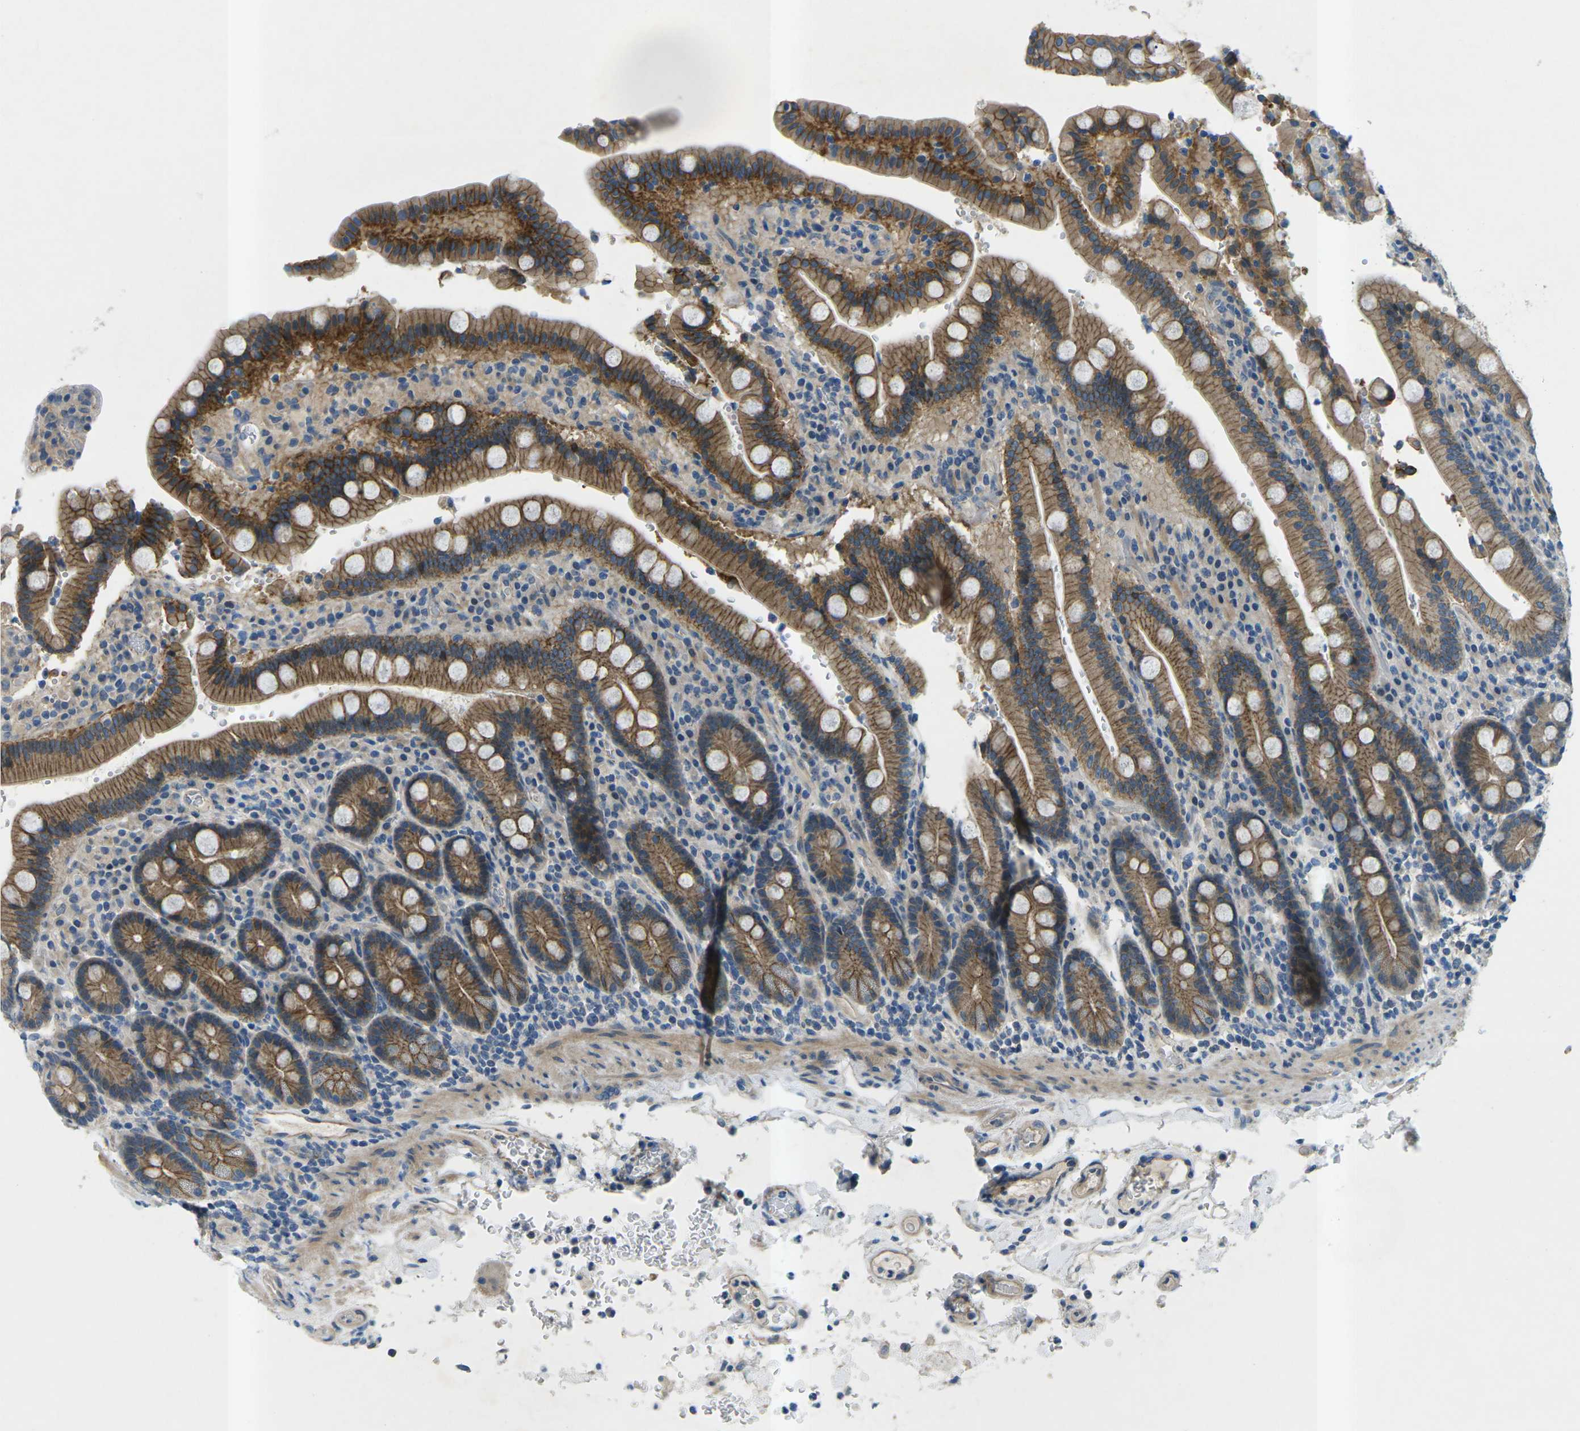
{"staining": {"intensity": "moderate", "quantity": ">75%", "location": "cytoplasmic/membranous"}, "tissue": "duodenum", "cell_type": "Glandular cells", "image_type": "normal", "snomed": [{"axis": "morphology", "description": "Normal tissue, NOS"}, {"axis": "topography", "description": "Small intestine, NOS"}], "caption": "About >75% of glandular cells in benign duodenum reveal moderate cytoplasmic/membranous protein positivity as visualized by brown immunohistochemical staining.", "gene": "CTNND1", "patient": {"sex": "female", "age": 71}}